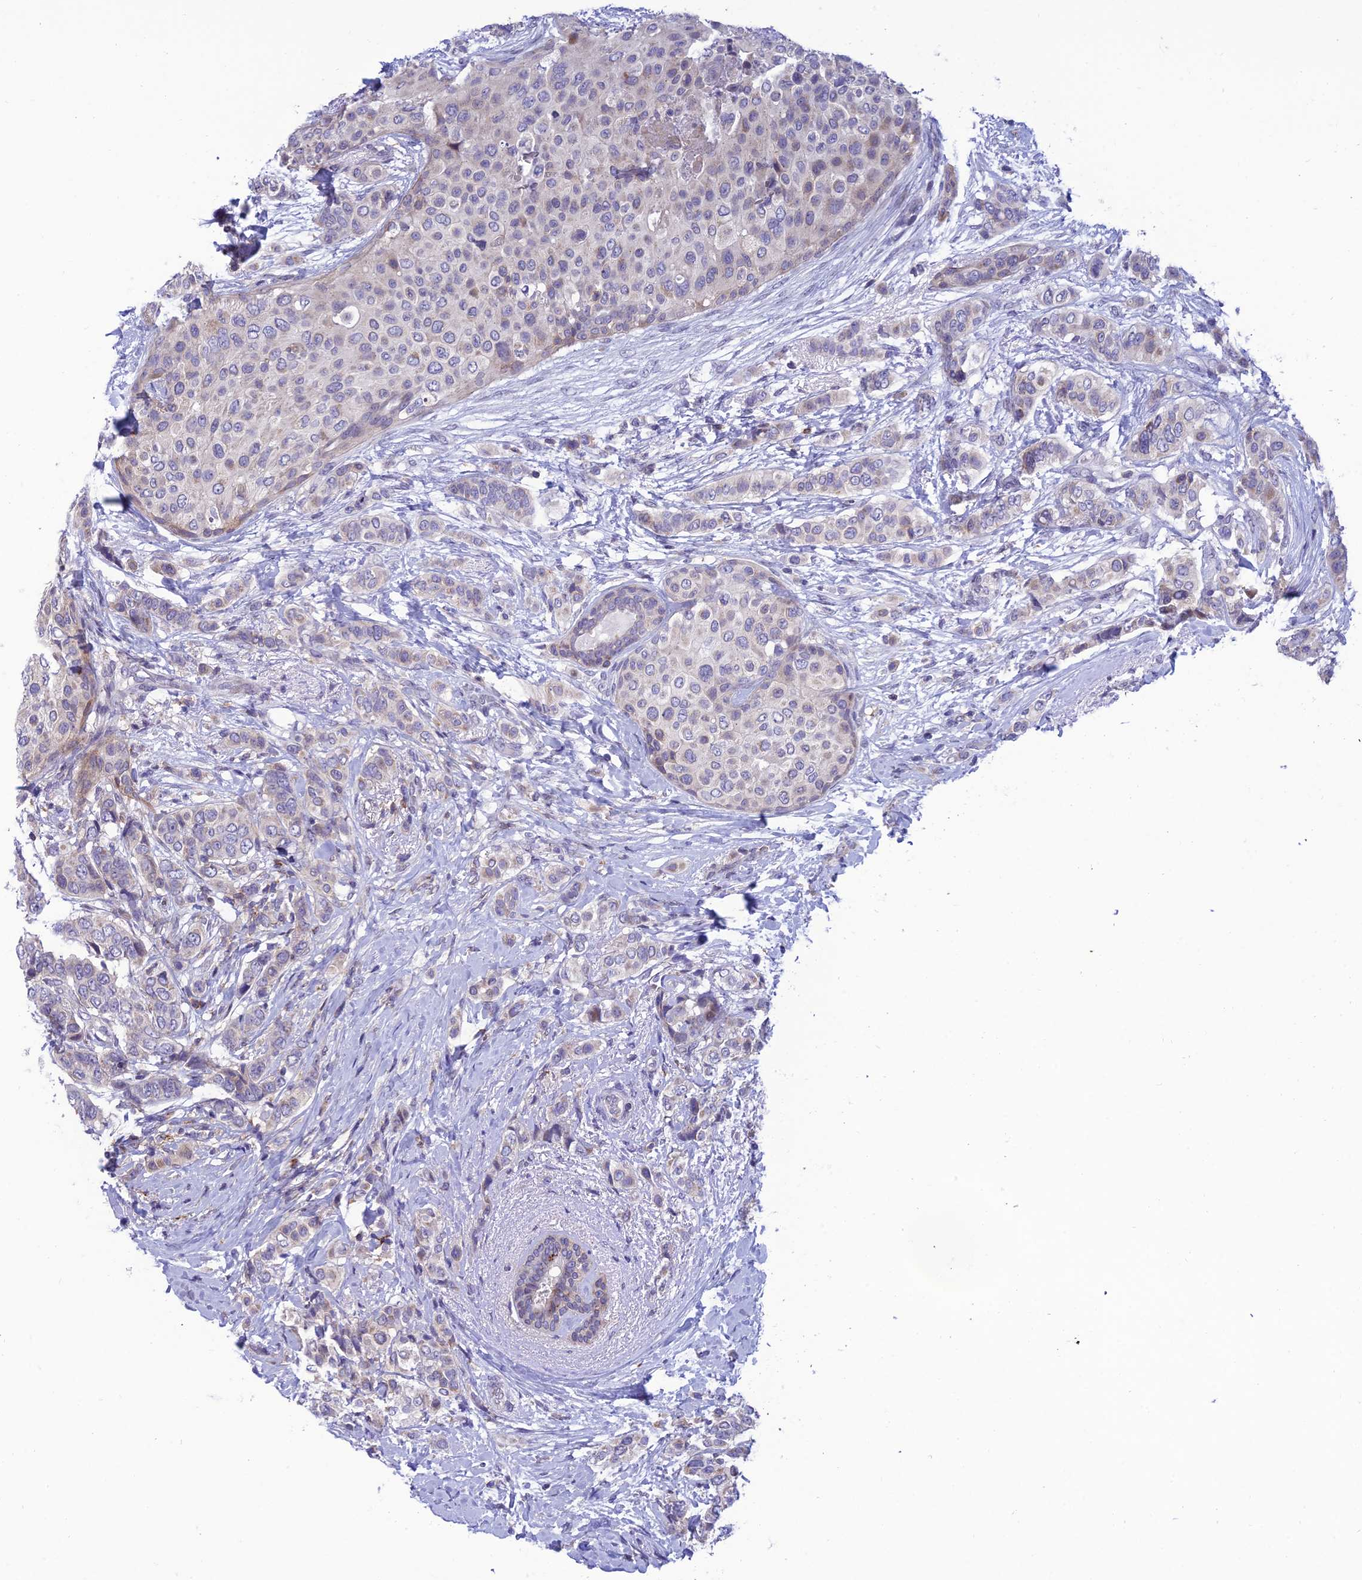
{"staining": {"intensity": "negative", "quantity": "none", "location": "none"}, "tissue": "breast cancer", "cell_type": "Tumor cells", "image_type": "cancer", "snomed": [{"axis": "morphology", "description": "Lobular carcinoma"}, {"axis": "topography", "description": "Breast"}], "caption": "The immunohistochemistry image has no significant expression in tumor cells of breast cancer tissue. The staining is performed using DAB brown chromogen with nuclei counter-stained in using hematoxylin.", "gene": "FAM76A", "patient": {"sex": "female", "age": 51}}